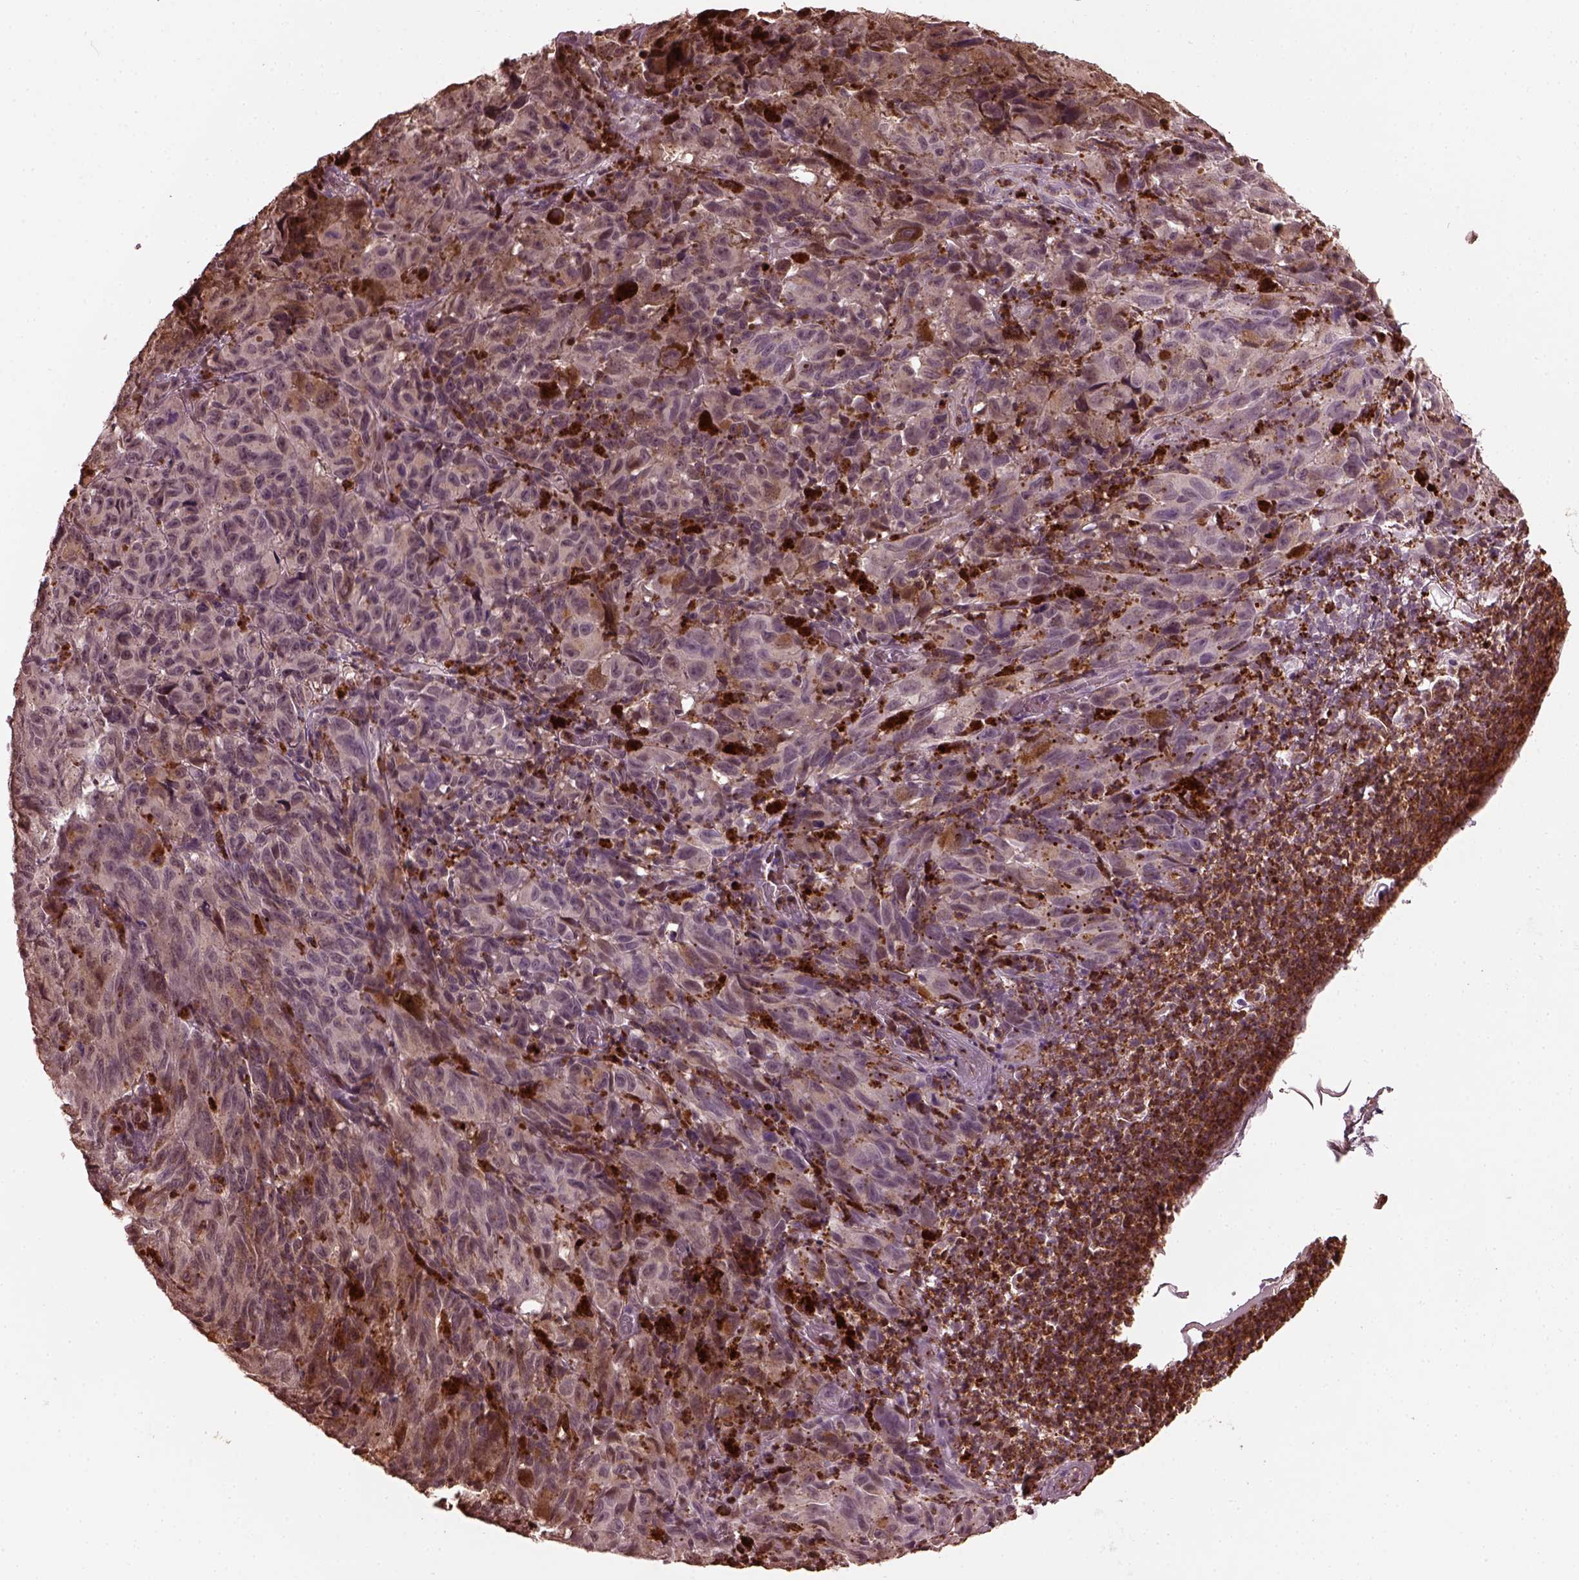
{"staining": {"intensity": "negative", "quantity": "none", "location": "none"}, "tissue": "melanoma", "cell_type": "Tumor cells", "image_type": "cancer", "snomed": [{"axis": "morphology", "description": "Malignant melanoma, NOS"}, {"axis": "topography", "description": "Vulva, labia, clitoris and Bartholin´s gland, NO"}], "caption": "Tumor cells are negative for protein expression in human malignant melanoma. (Brightfield microscopy of DAB (3,3'-diaminobenzidine) immunohistochemistry at high magnification).", "gene": "RUFY3", "patient": {"sex": "female", "age": 75}}